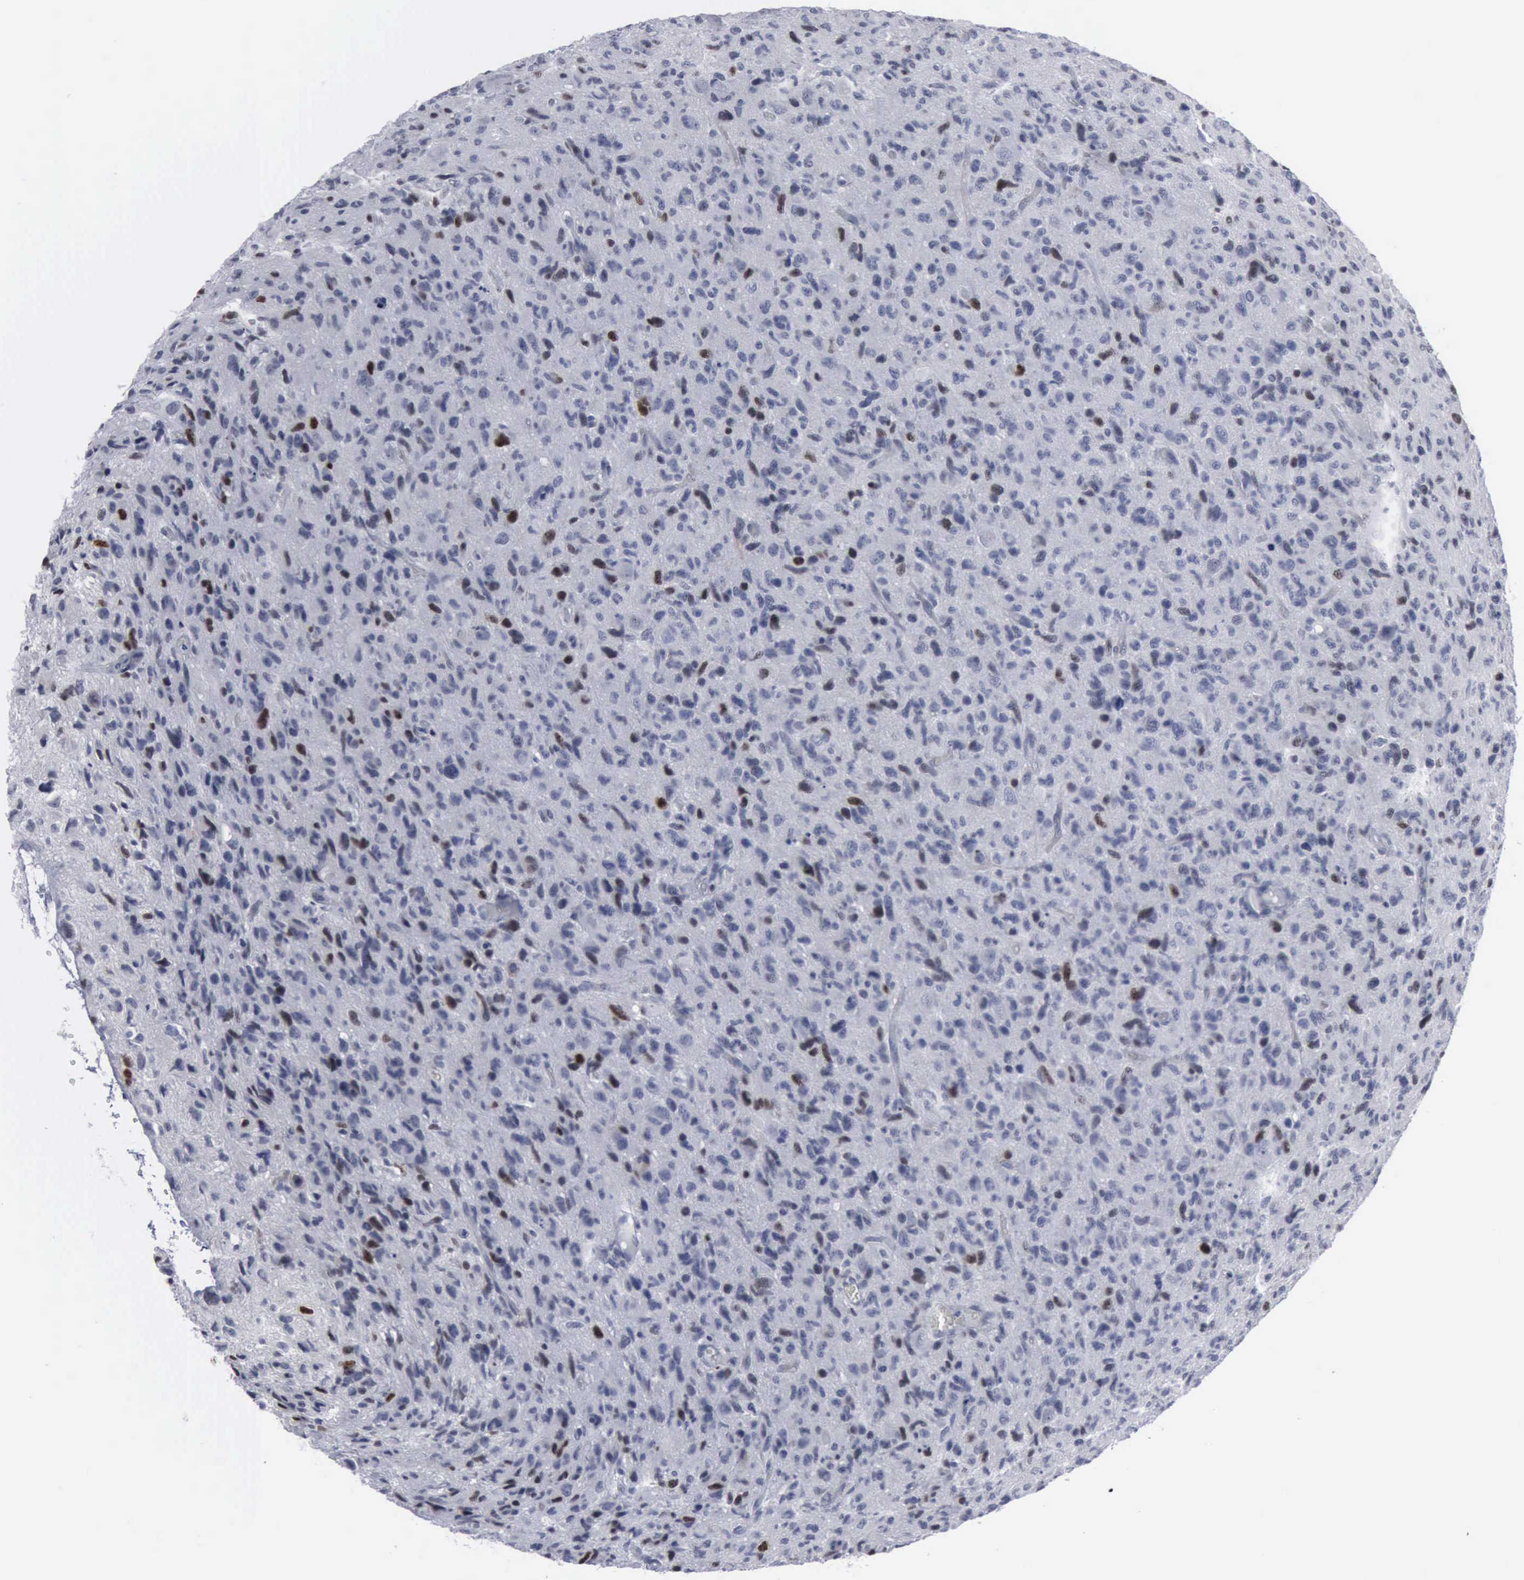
{"staining": {"intensity": "negative", "quantity": "none", "location": "none"}, "tissue": "glioma", "cell_type": "Tumor cells", "image_type": "cancer", "snomed": [{"axis": "morphology", "description": "Glioma, malignant, High grade"}, {"axis": "topography", "description": "Brain"}], "caption": "Immunohistochemistry image of neoplastic tissue: glioma stained with DAB (3,3'-diaminobenzidine) reveals no significant protein staining in tumor cells.", "gene": "MCM5", "patient": {"sex": "female", "age": 60}}